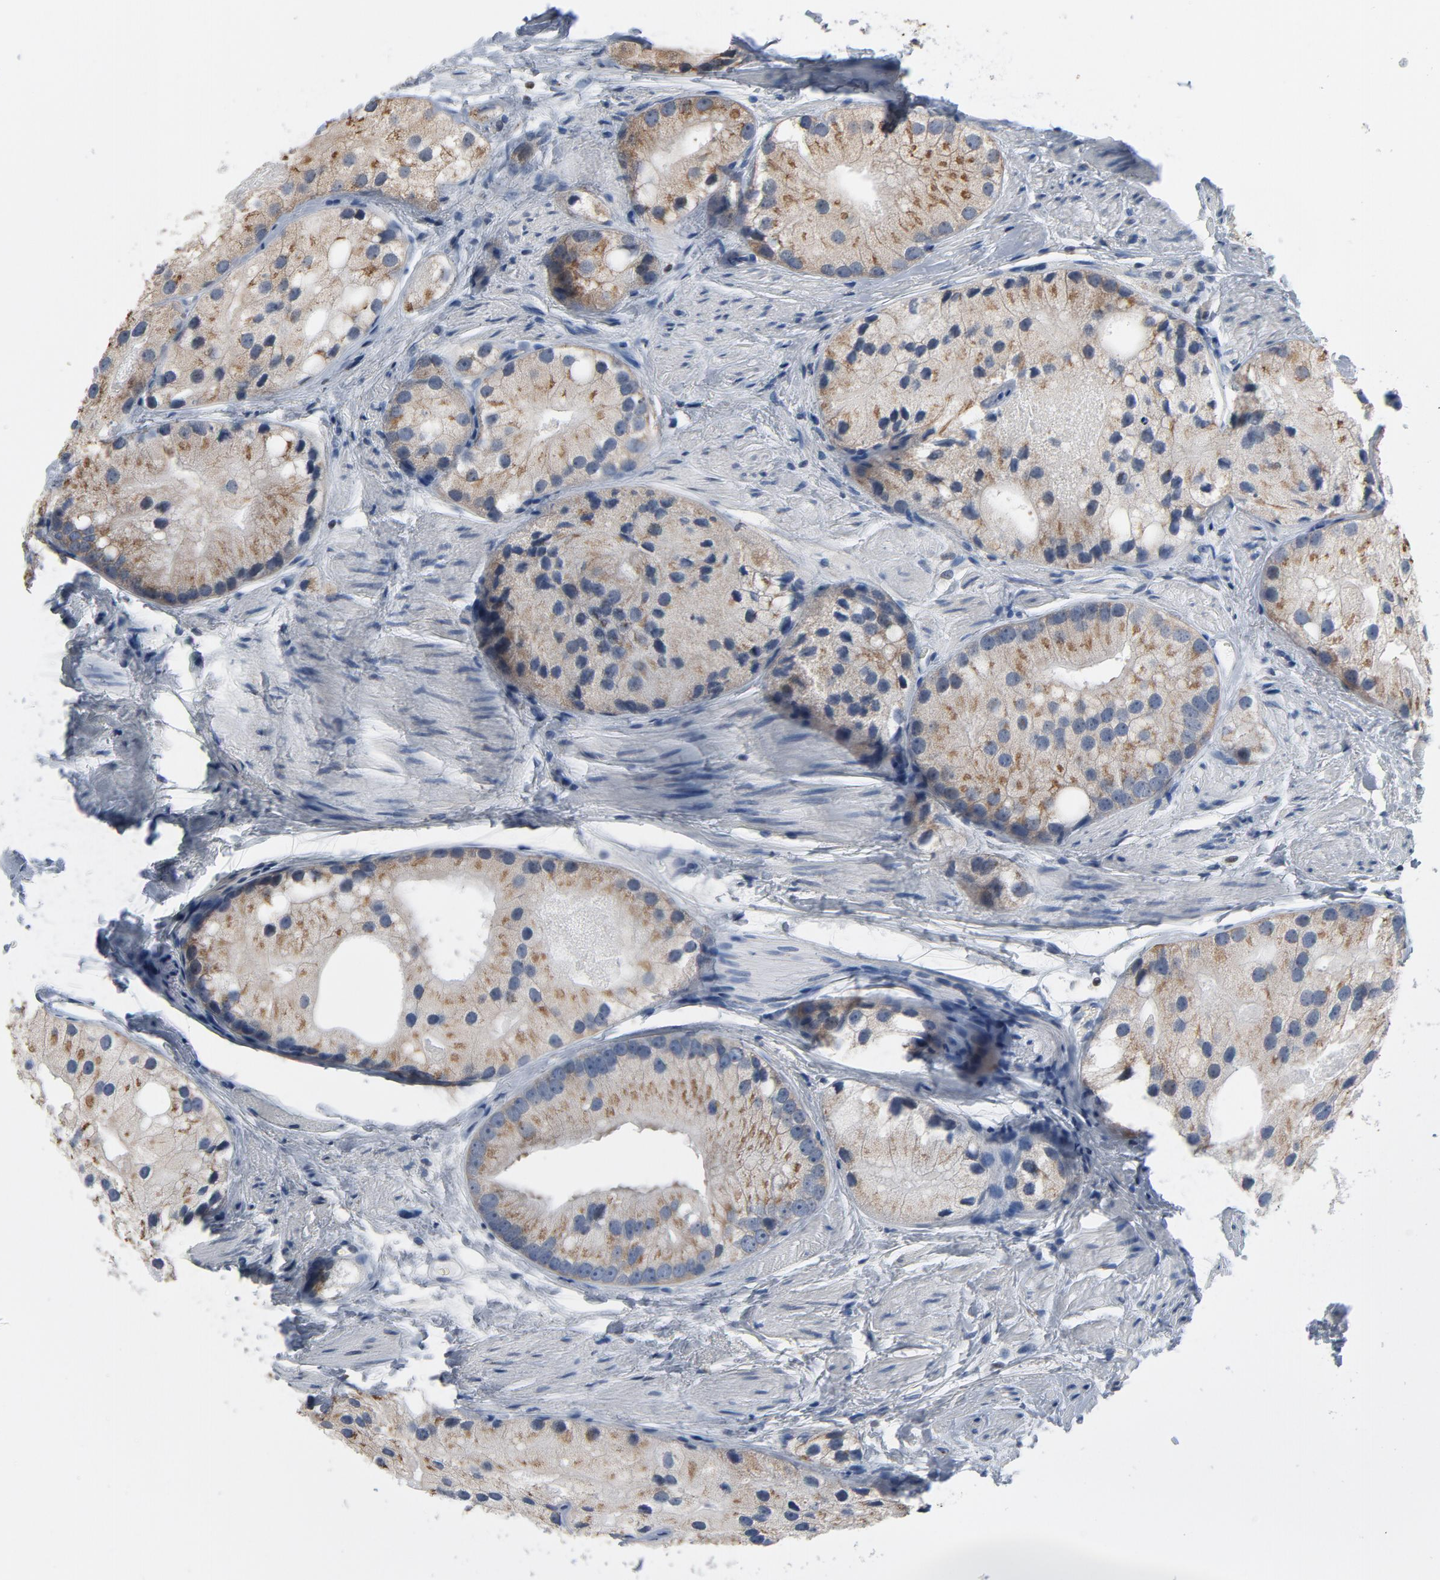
{"staining": {"intensity": "moderate", "quantity": ">75%", "location": "cytoplasmic/membranous"}, "tissue": "prostate cancer", "cell_type": "Tumor cells", "image_type": "cancer", "snomed": [{"axis": "morphology", "description": "Adenocarcinoma, Low grade"}, {"axis": "topography", "description": "Prostate"}], "caption": "IHC (DAB (3,3'-diaminobenzidine)) staining of prostate adenocarcinoma (low-grade) shows moderate cytoplasmic/membranous protein positivity in approximately >75% of tumor cells. (brown staining indicates protein expression, while blue staining denotes nuclei).", "gene": "YIPF6", "patient": {"sex": "male", "age": 69}}